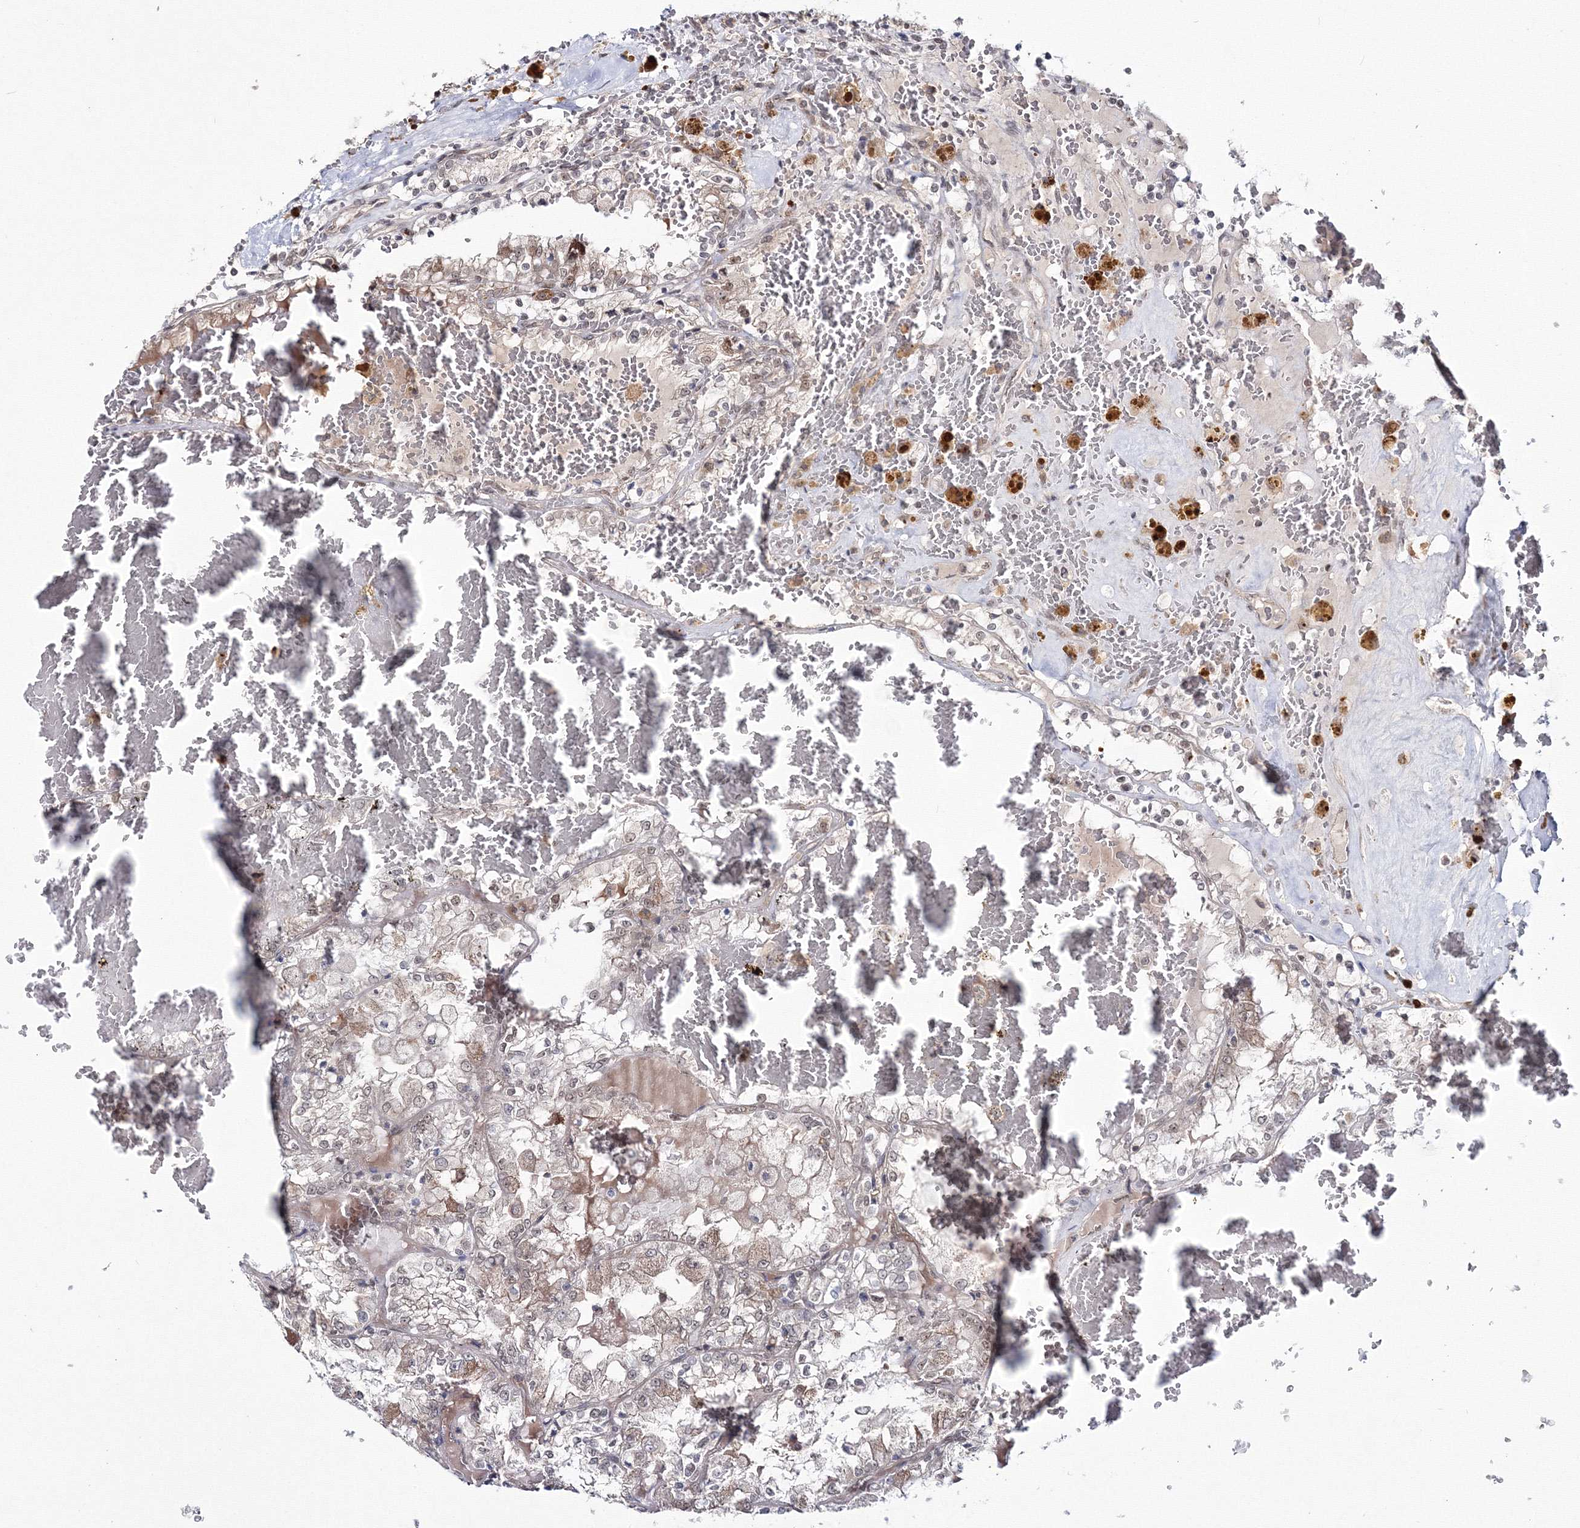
{"staining": {"intensity": "weak", "quantity": "<25%", "location": "cytoplasmic/membranous"}, "tissue": "renal cancer", "cell_type": "Tumor cells", "image_type": "cancer", "snomed": [{"axis": "morphology", "description": "Adenocarcinoma, NOS"}, {"axis": "topography", "description": "Kidney"}], "caption": "IHC image of renal cancer (adenocarcinoma) stained for a protein (brown), which shows no expression in tumor cells.", "gene": "ZFAND6", "patient": {"sex": "female", "age": 56}}